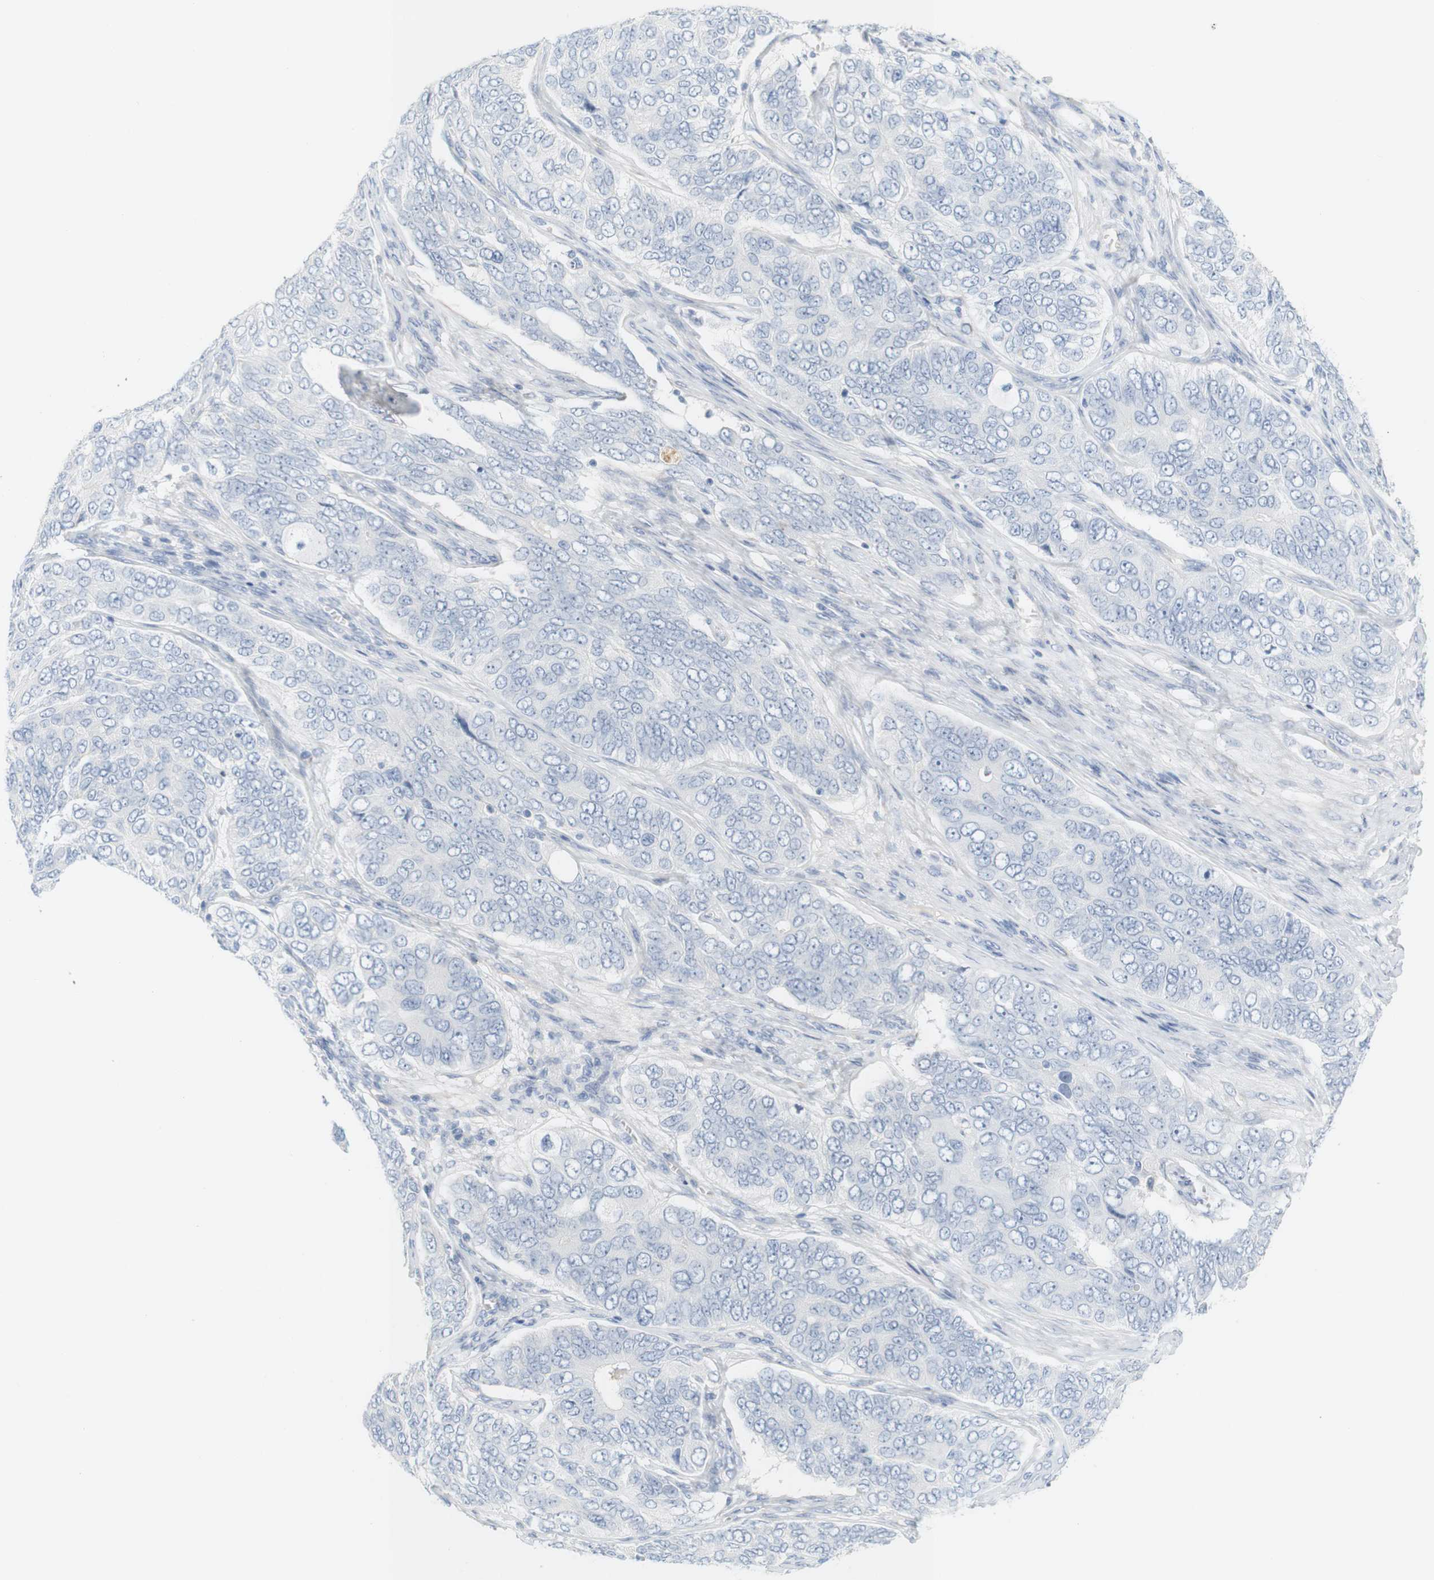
{"staining": {"intensity": "negative", "quantity": "none", "location": "none"}, "tissue": "ovarian cancer", "cell_type": "Tumor cells", "image_type": "cancer", "snomed": [{"axis": "morphology", "description": "Carcinoma, endometroid"}, {"axis": "topography", "description": "Ovary"}], "caption": "The immunohistochemistry (IHC) micrograph has no significant expression in tumor cells of endometroid carcinoma (ovarian) tissue.", "gene": "RGS9", "patient": {"sex": "female", "age": 51}}